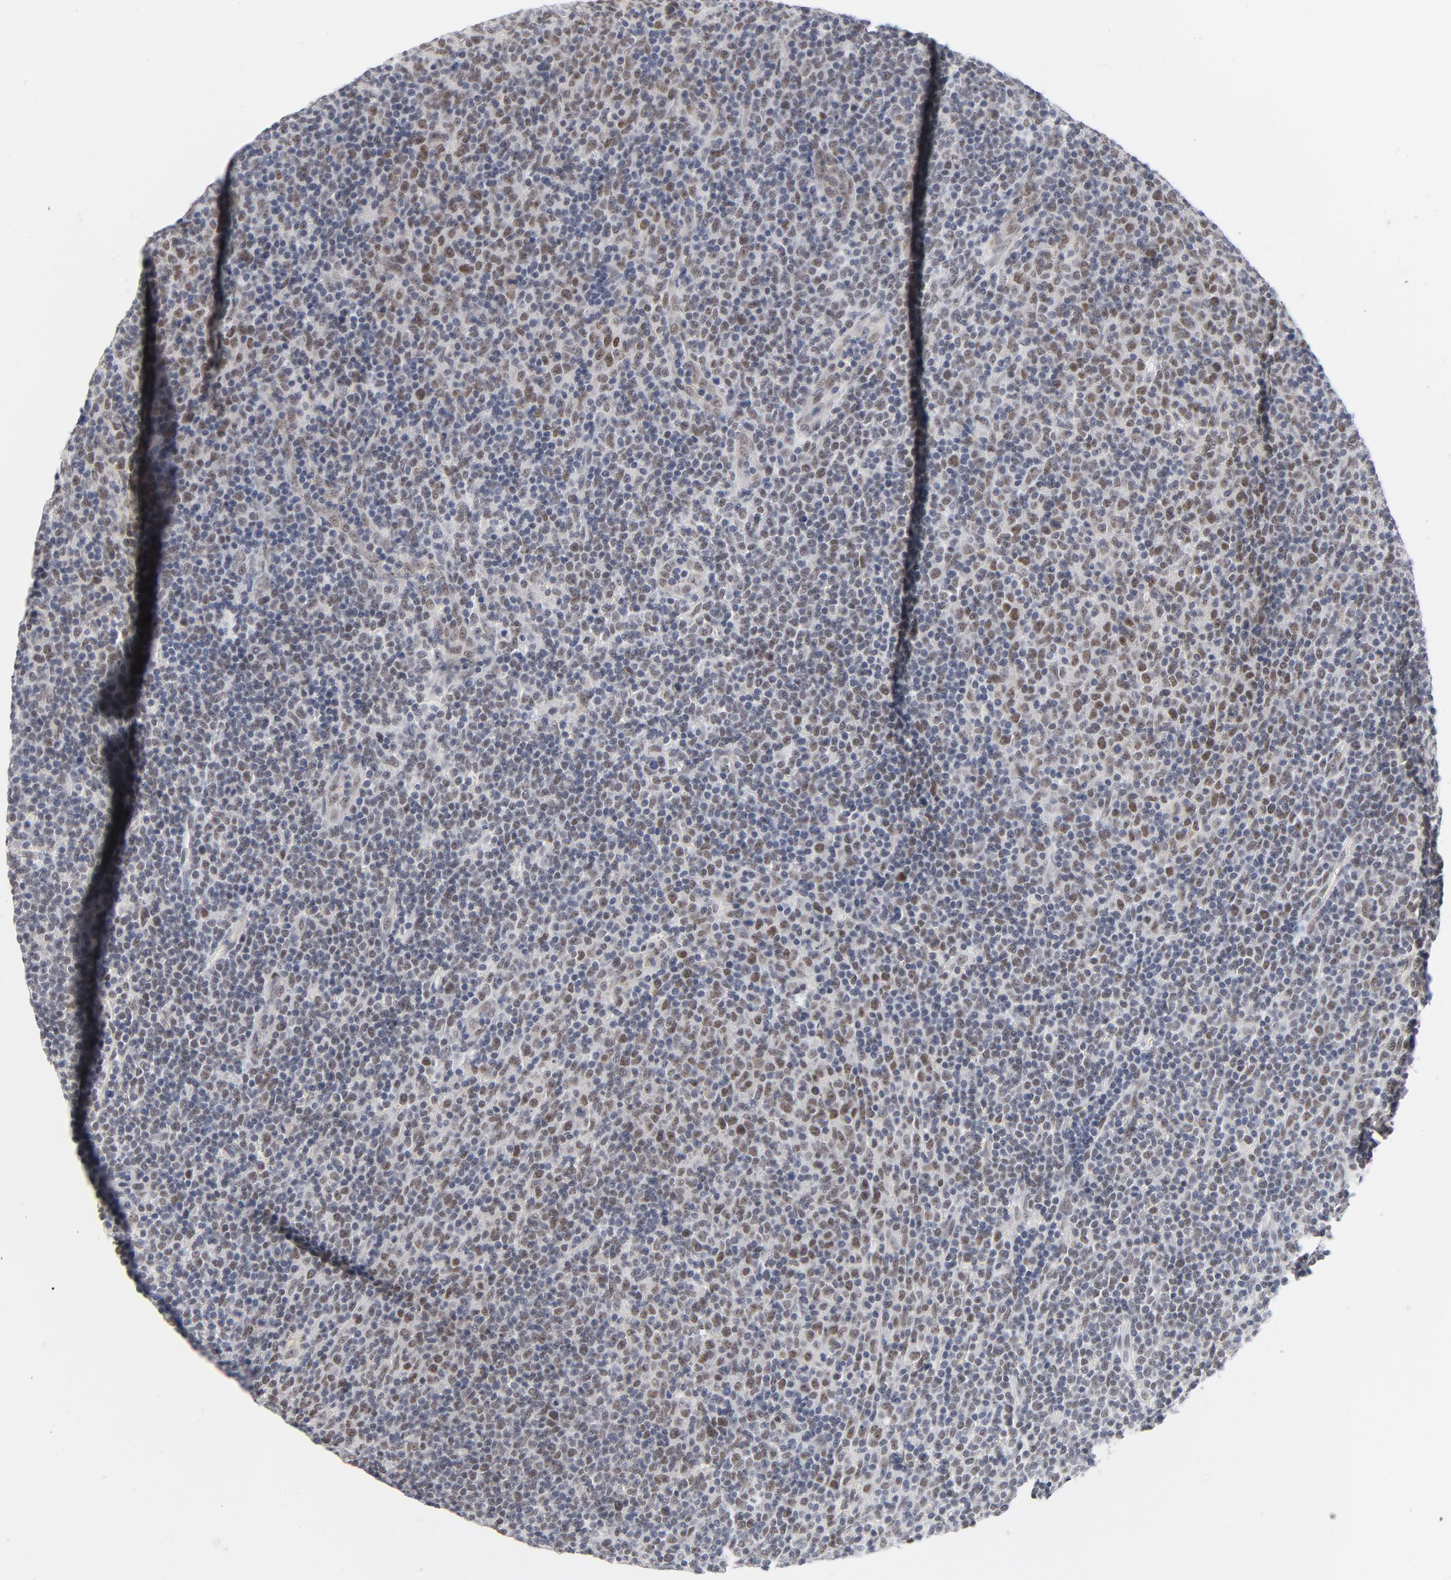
{"staining": {"intensity": "moderate", "quantity": "25%-75%", "location": "nuclear"}, "tissue": "lymphoma", "cell_type": "Tumor cells", "image_type": "cancer", "snomed": [{"axis": "morphology", "description": "Malignant lymphoma, non-Hodgkin's type, Low grade"}, {"axis": "topography", "description": "Lymph node"}], "caption": "The micrograph reveals immunohistochemical staining of lymphoma. There is moderate nuclear positivity is appreciated in about 25%-75% of tumor cells. The staining was performed using DAB, with brown indicating positive protein expression. Nuclei are stained blue with hematoxylin.", "gene": "BAP1", "patient": {"sex": "male", "age": 70}}